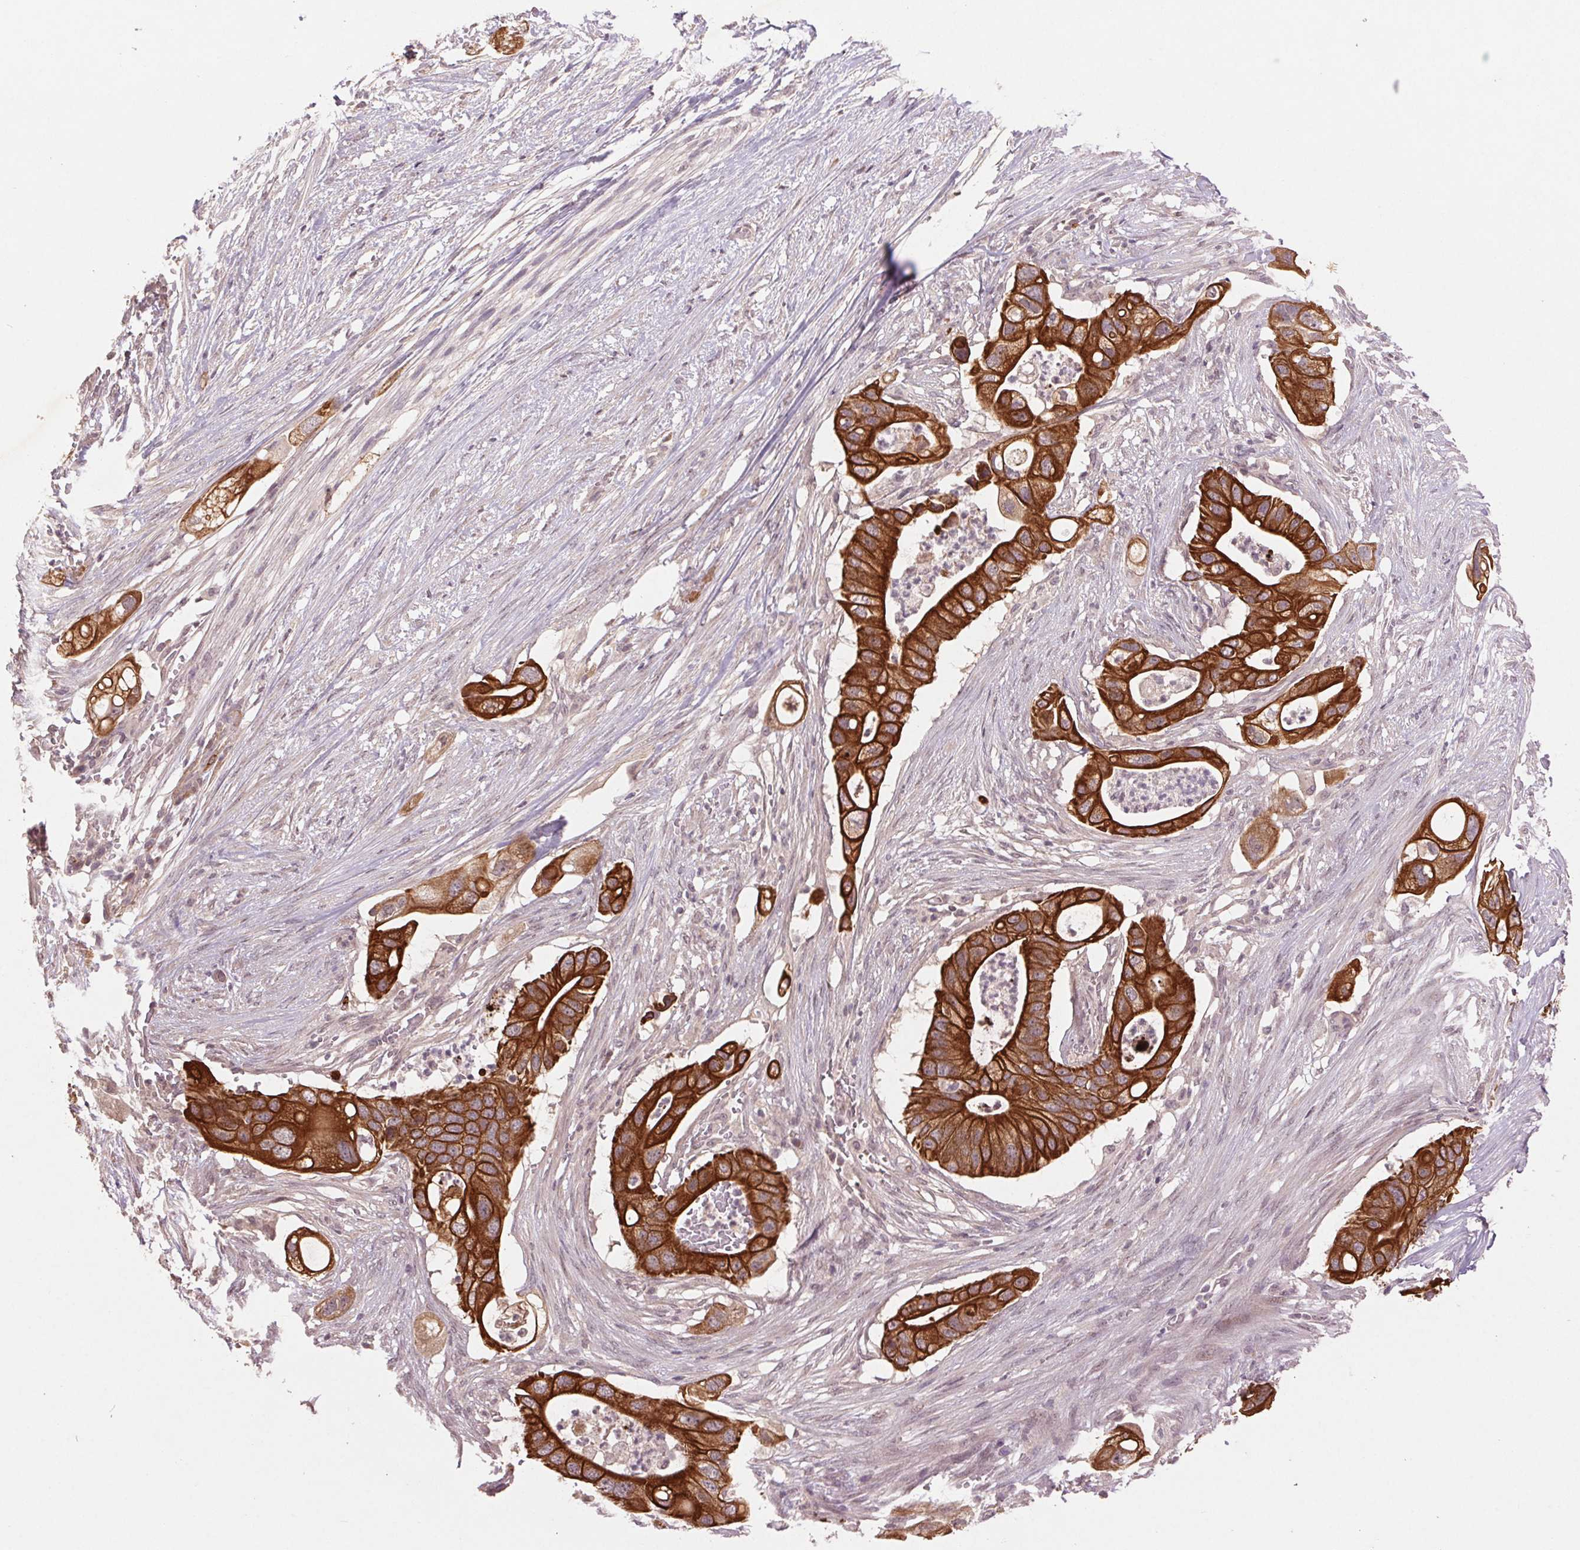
{"staining": {"intensity": "strong", "quantity": ">75%", "location": "cytoplasmic/membranous"}, "tissue": "pancreatic cancer", "cell_type": "Tumor cells", "image_type": "cancer", "snomed": [{"axis": "morphology", "description": "Adenocarcinoma, NOS"}, {"axis": "topography", "description": "Pancreas"}], "caption": "Brown immunohistochemical staining in pancreatic adenocarcinoma displays strong cytoplasmic/membranous positivity in about >75% of tumor cells. (brown staining indicates protein expression, while blue staining denotes nuclei).", "gene": "SMLR1", "patient": {"sex": "female", "age": 72}}